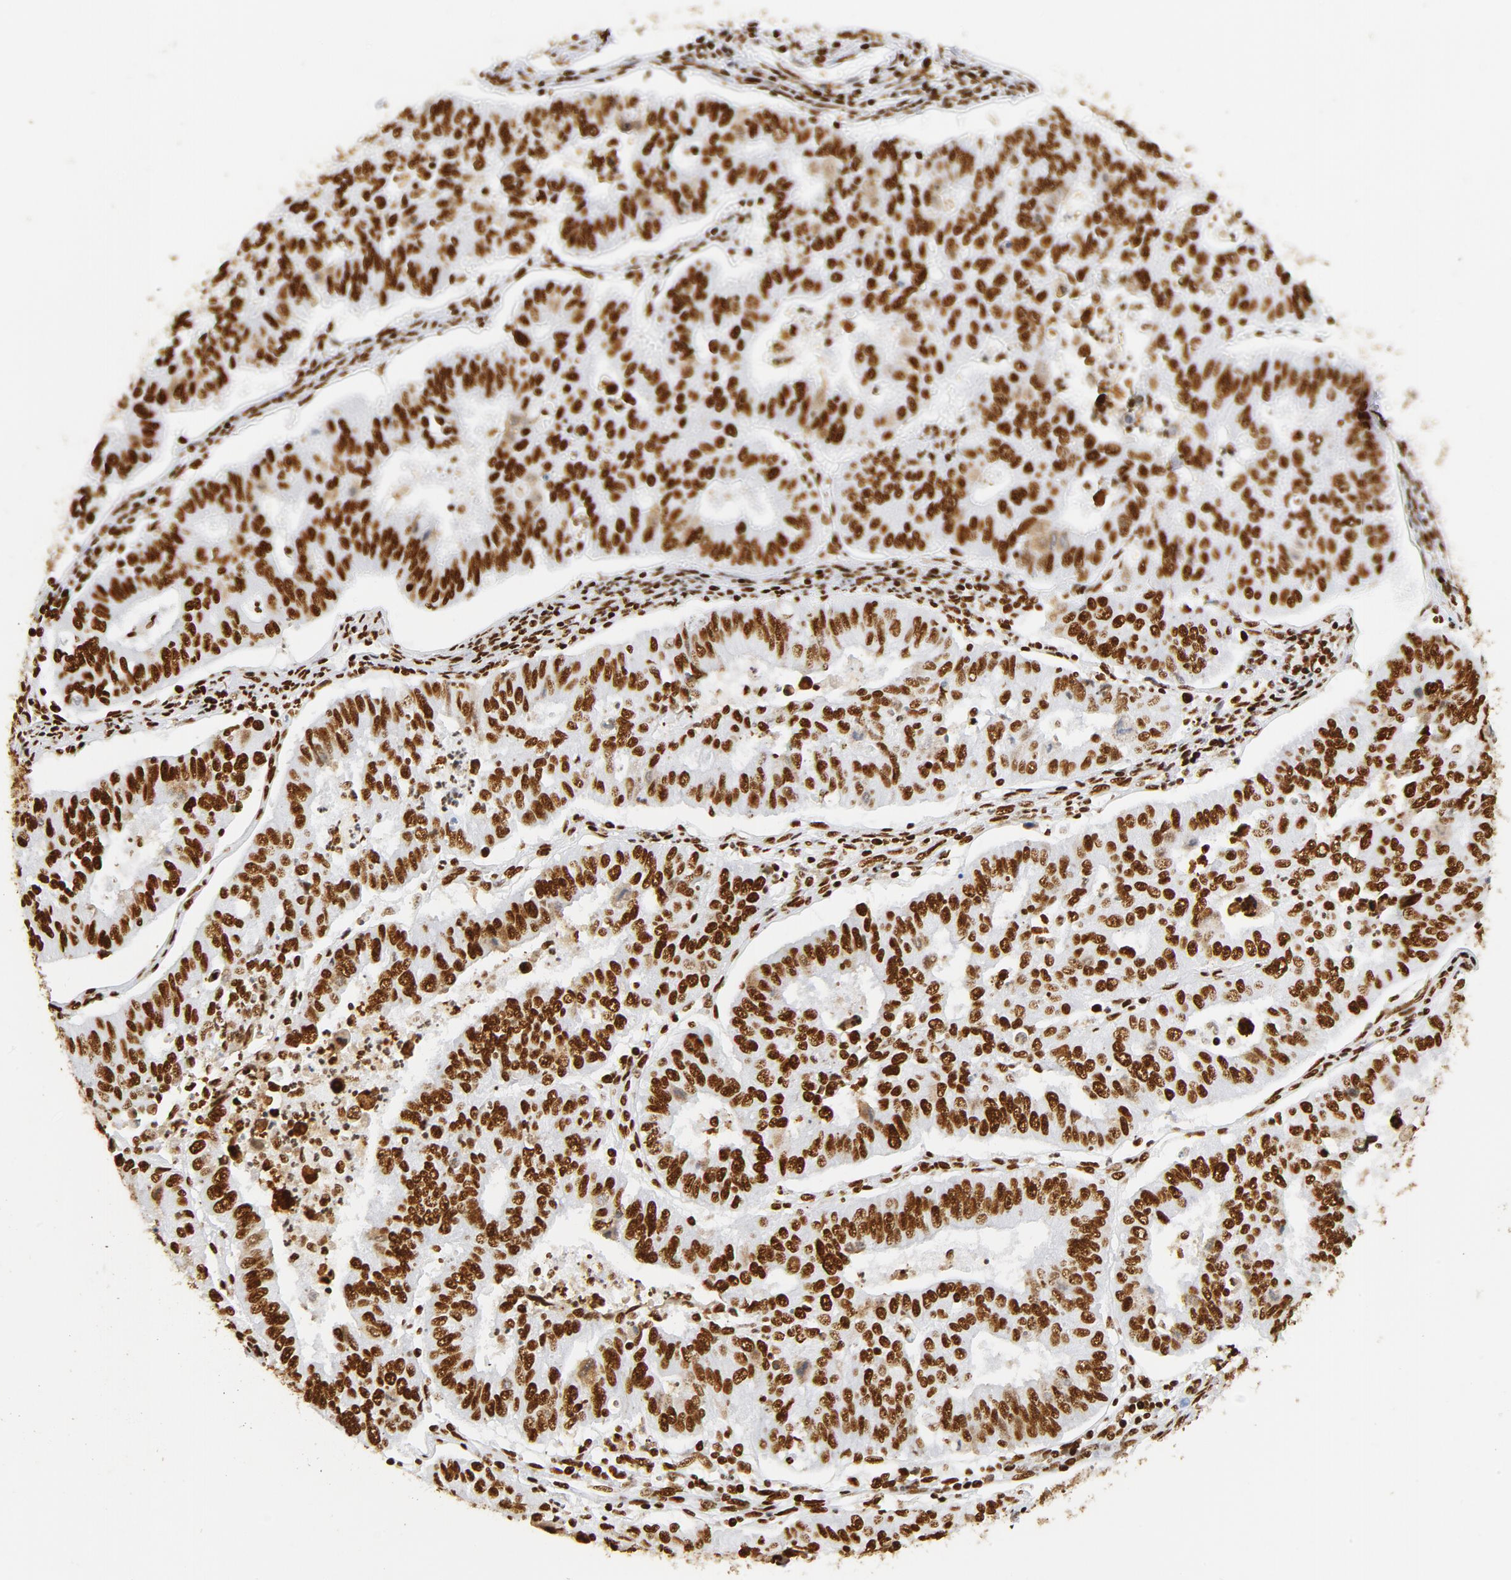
{"staining": {"intensity": "strong", "quantity": ">75%", "location": "nuclear"}, "tissue": "endometrial cancer", "cell_type": "Tumor cells", "image_type": "cancer", "snomed": [{"axis": "morphology", "description": "Adenocarcinoma, NOS"}, {"axis": "topography", "description": "Endometrium"}], "caption": "Strong nuclear protein expression is appreciated in approximately >75% of tumor cells in endometrial cancer.", "gene": "XRCC6", "patient": {"sex": "female", "age": 42}}